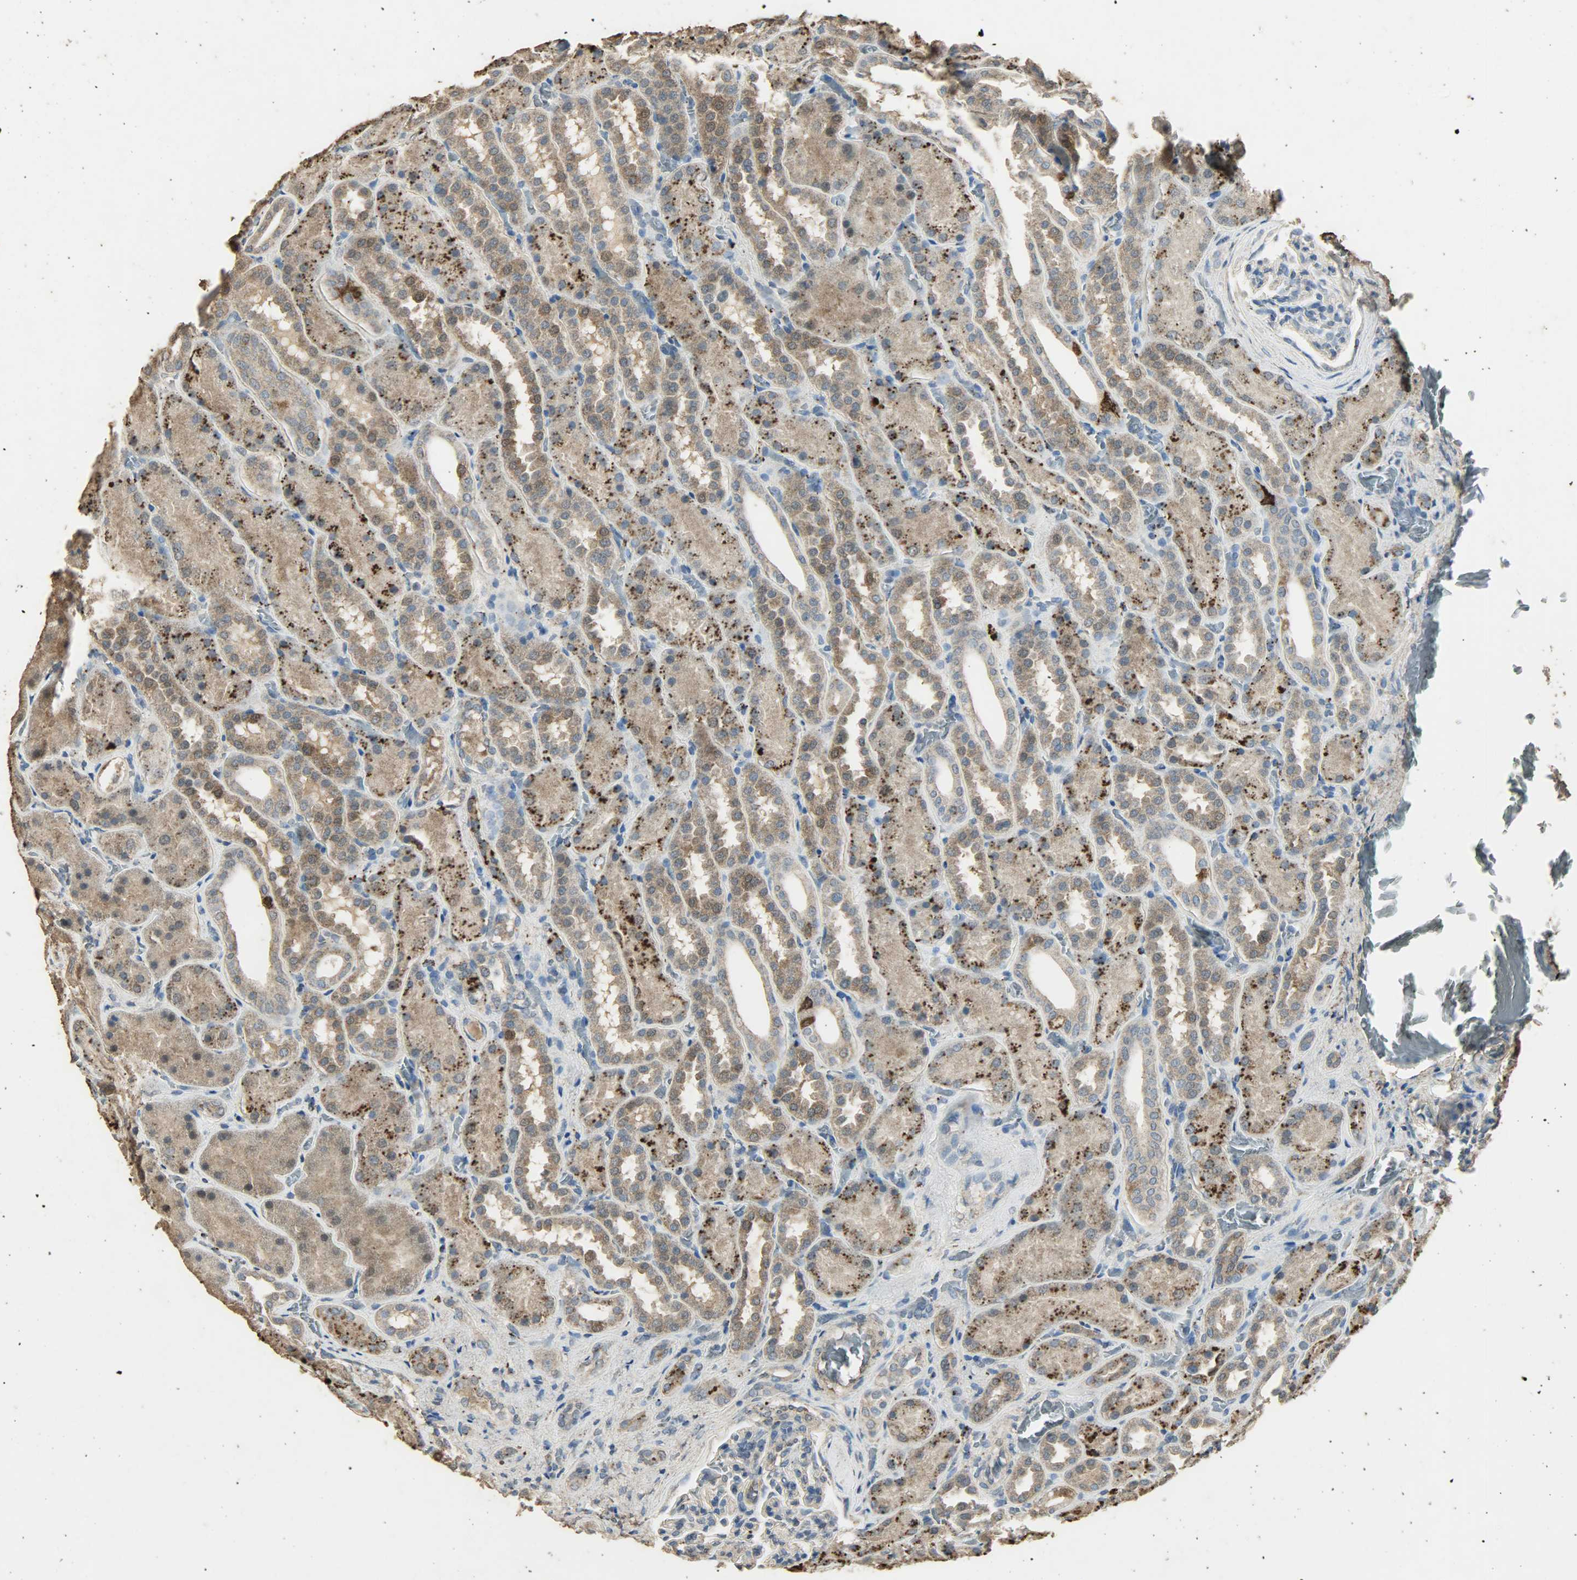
{"staining": {"intensity": "weak", "quantity": "<25%", "location": "cytoplasmic/membranous"}, "tissue": "kidney", "cell_type": "Cells in glomeruli", "image_type": "normal", "snomed": [{"axis": "morphology", "description": "Normal tissue, NOS"}, {"axis": "topography", "description": "Kidney"}], "caption": "A high-resolution photomicrograph shows IHC staining of benign kidney, which shows no significant staining in cells in glomeruli. (DAB immunohistochemistry, high magnification).", "gene": "ASB9", "patient": {"sex": "male", "age": 28}}